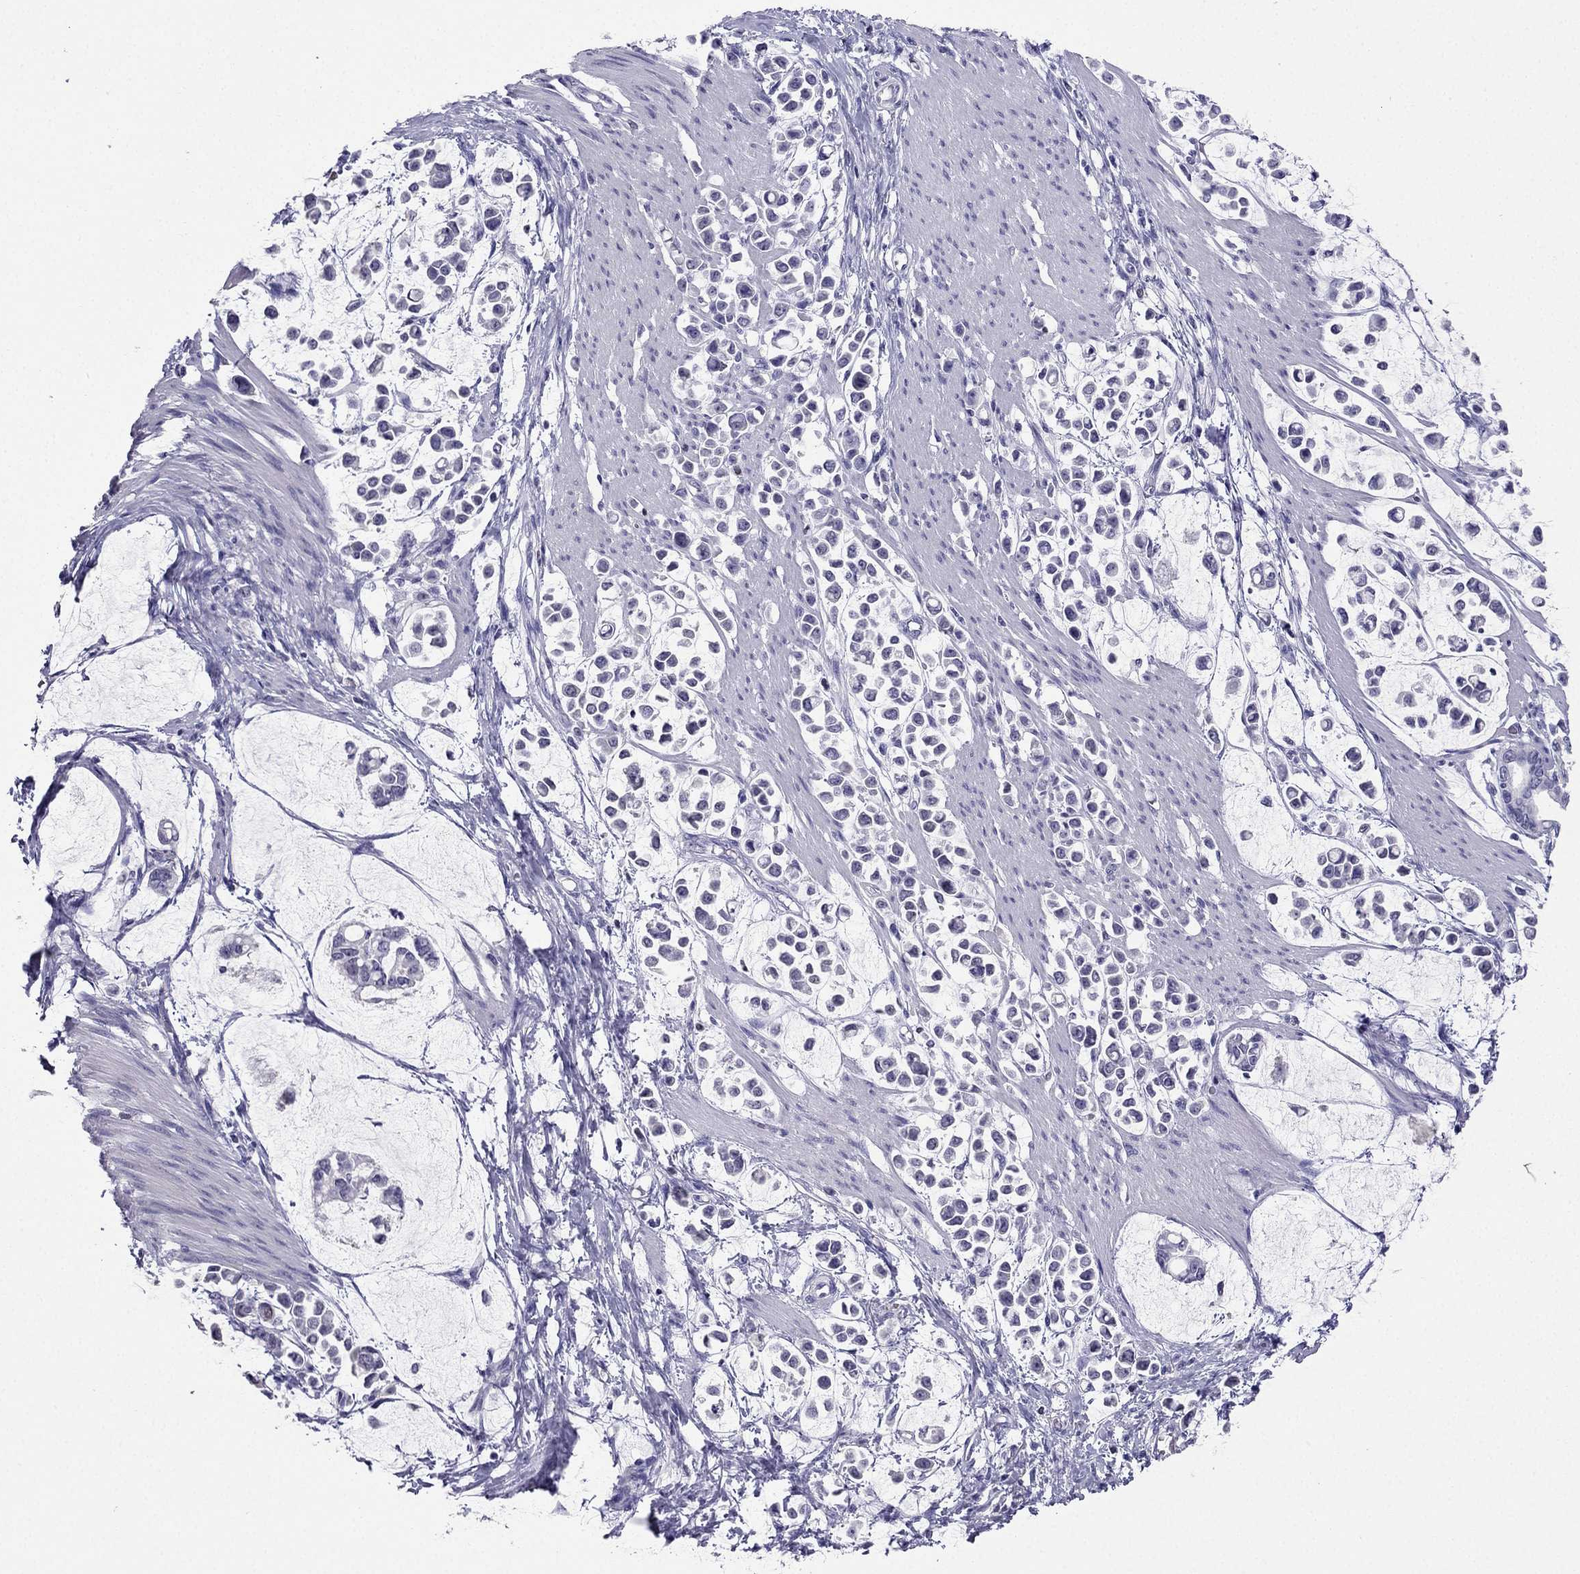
{"staining": {"intensity": "negative", "quantity": "none", "location": "none"}, "tissue": "stomach cancer", "cell_type": "Tumor cells", "image_type": "cancer", "snomed": [{"axis": "morphology", "description": "Adenocarcinoma, NOS"}, {"axis": "topography", "description": "Stomach"}], "caption": "This micrograph is of stomach cancer stained with immunohistochemistry to label a protein in brown with the nuclei are counter-stained blue. There is no expression in tumor cells.", "gene": "ARID3A", "patient": {"sex": "male", "age": 82}}